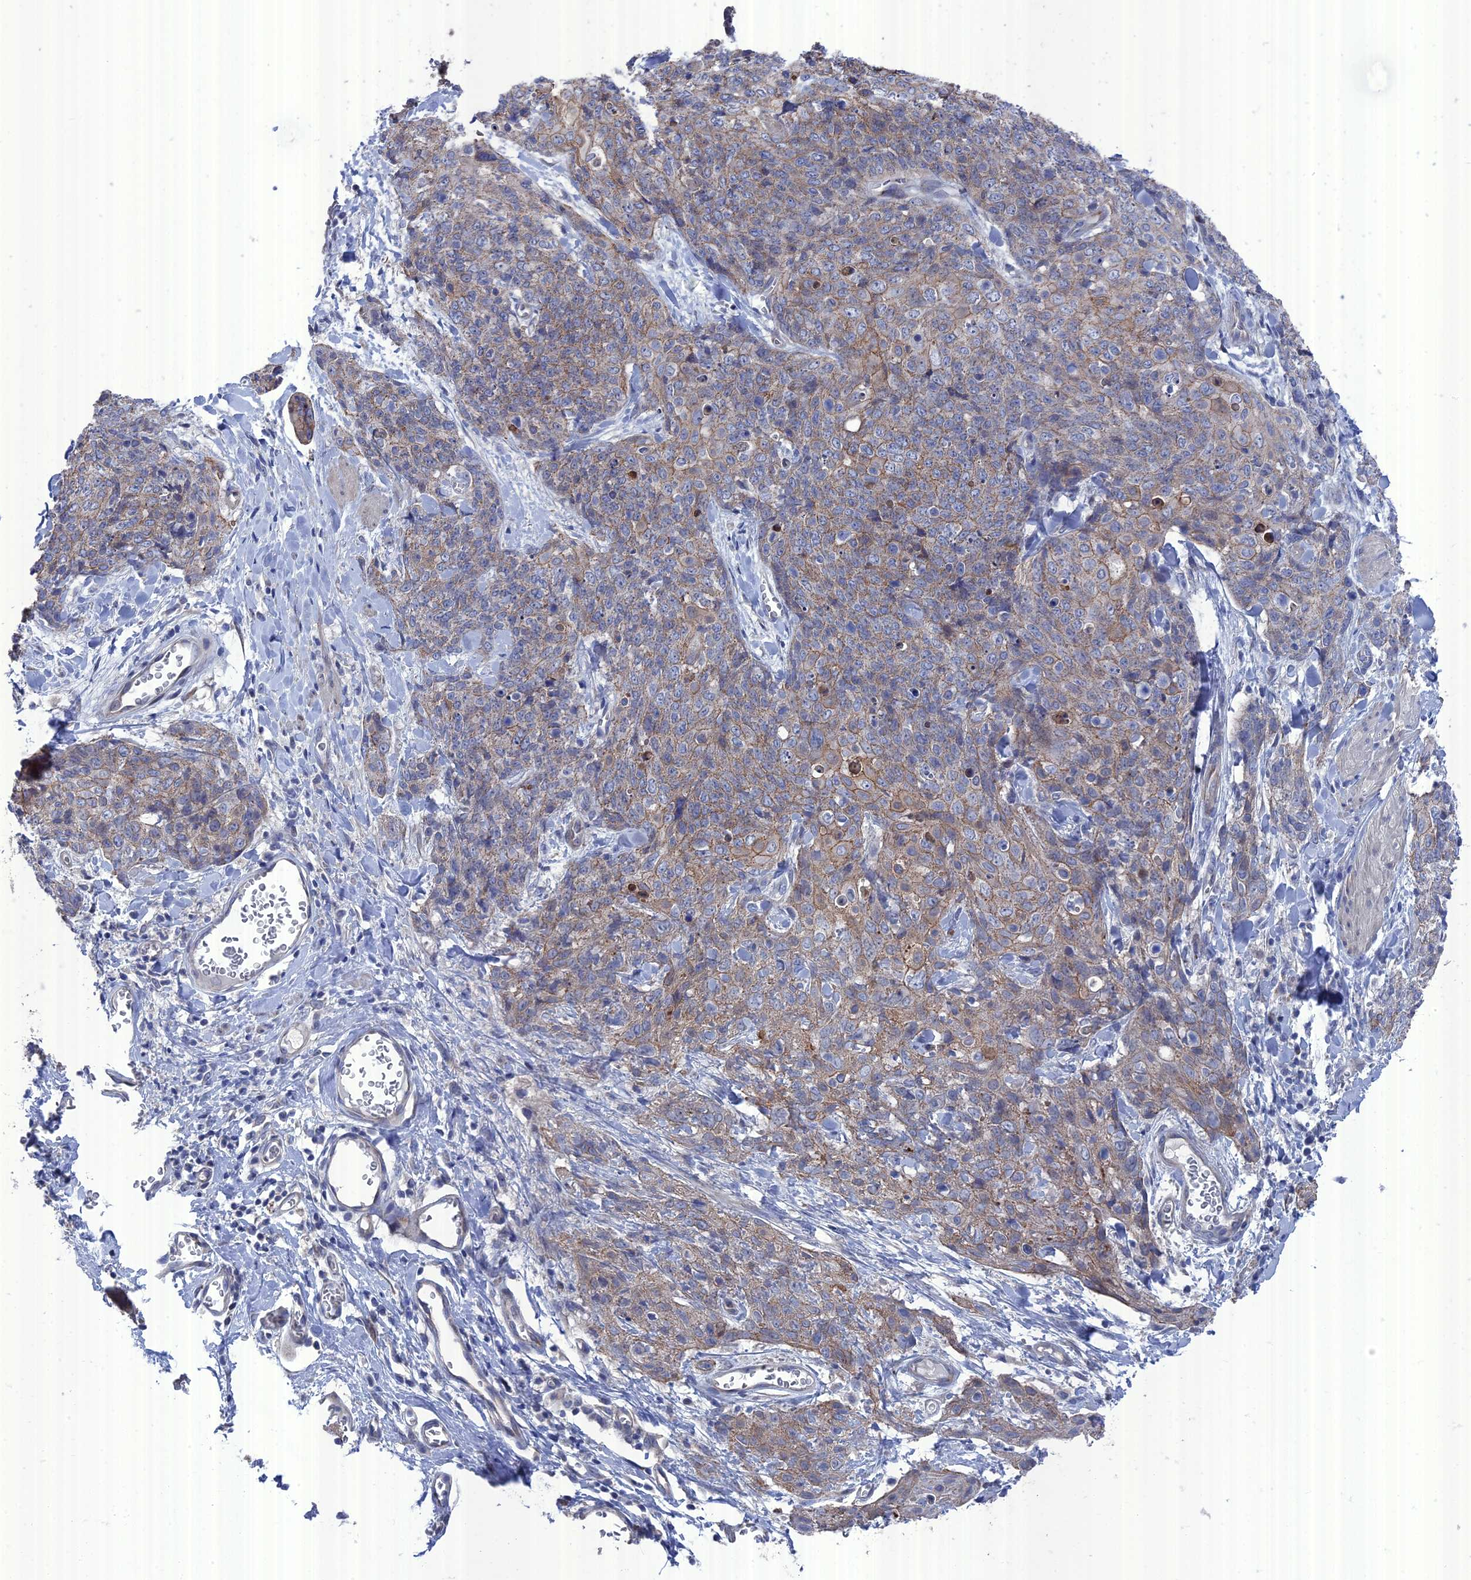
{"staining": {"intensity": "weak", "quantity": ">75%", "location": "cytoplasmic/membranous"}, "tissue": "skin cancer", "cell_type": "Tumor cells", "image_type": "cancer", "snomed": [{"axis": "morphology", "description": "Squamous cell carcinoma, NOS"}, {"axis": "topography", "description": "Skin"}, {"axis": "topography", "description": "Vulva"}], "caption": "Brown immunohistochemical staining in human squamous cell carcinoma (skin) demonstrates weak cytoplasmic/membranous expression in about >75% of tumor cells.", "gene": "TMEM161A", "patient": {"sex": "female", "age": 85}}